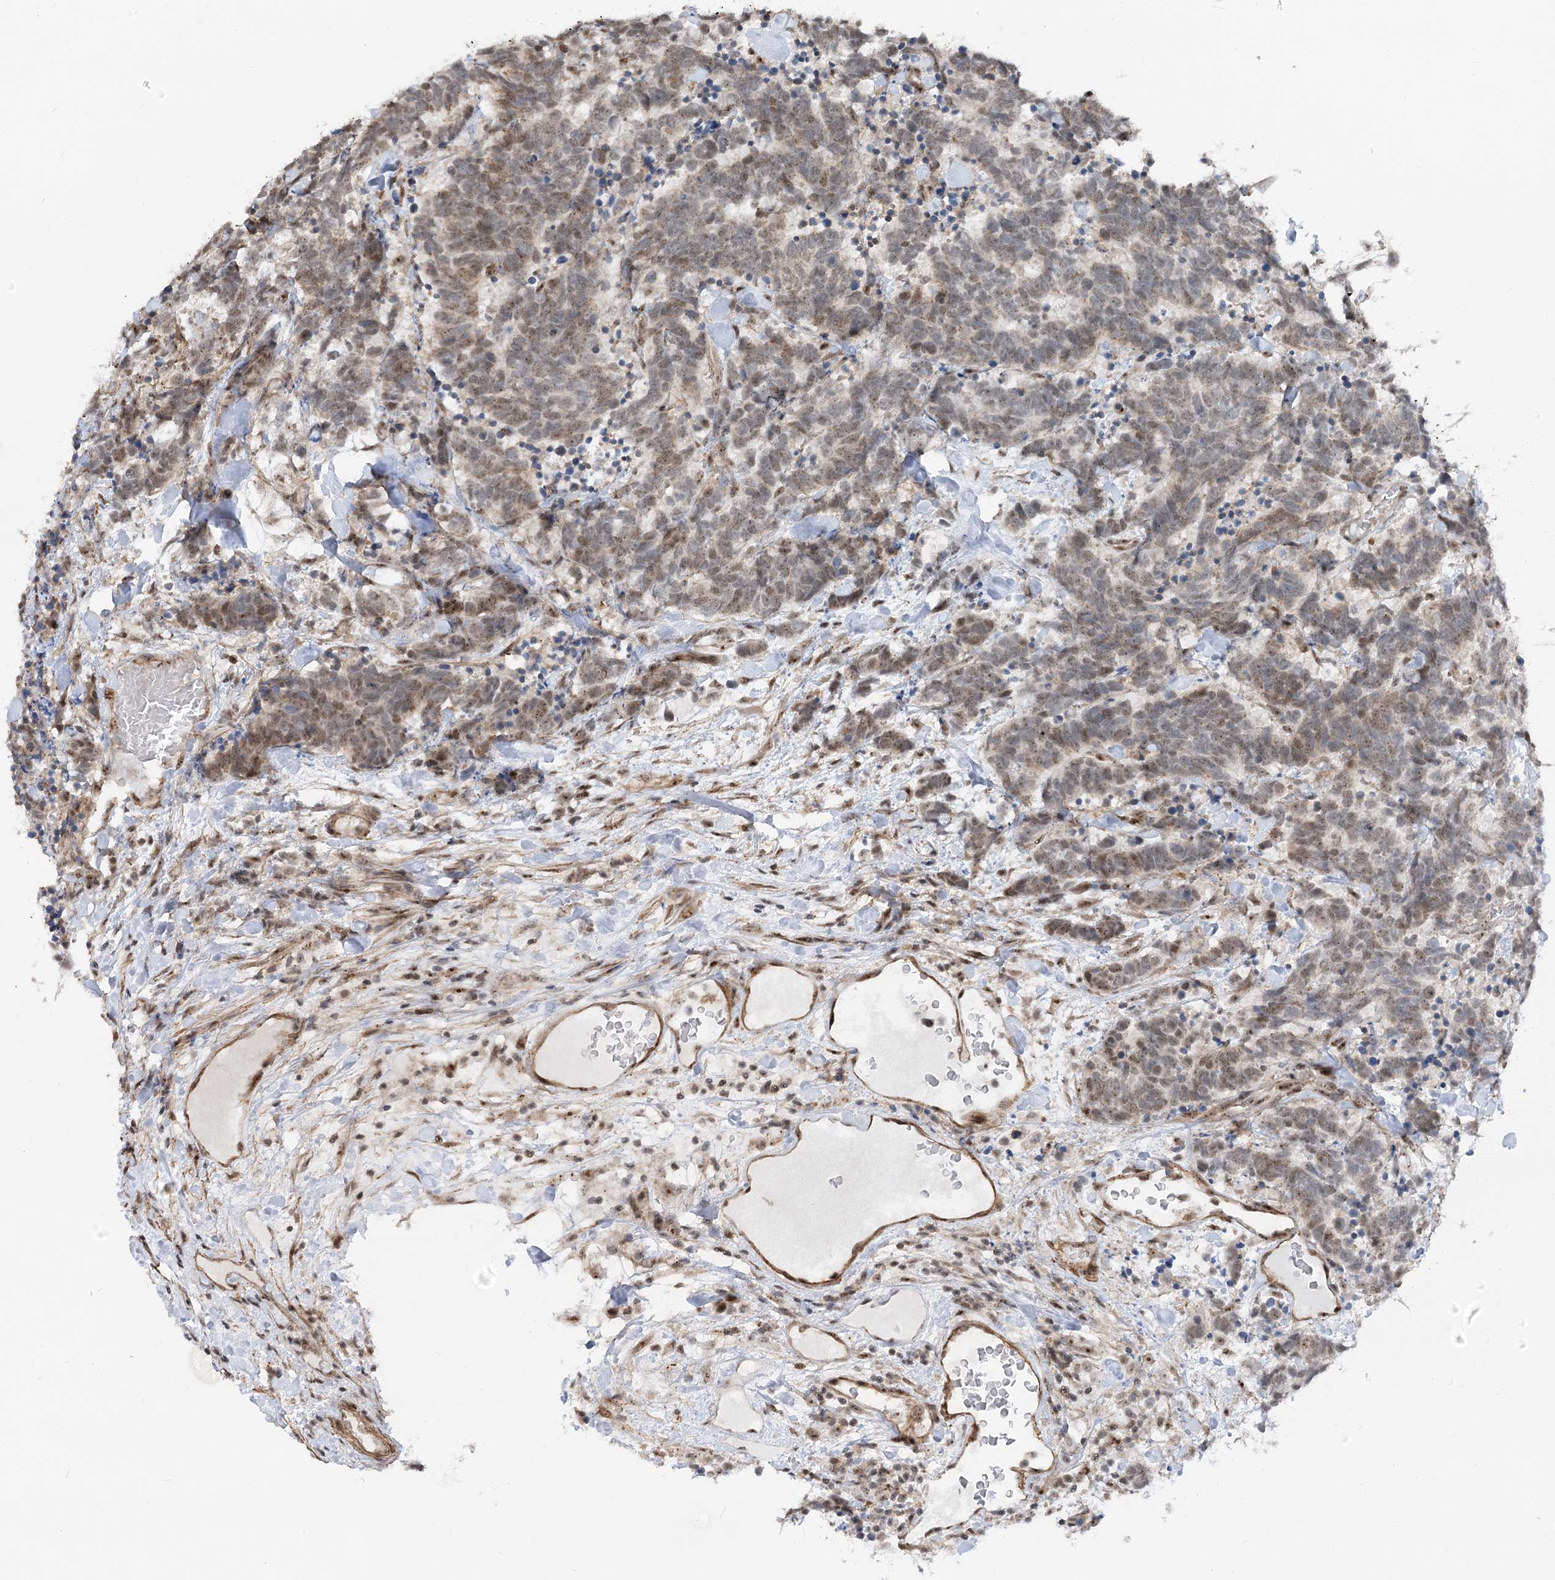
{"staining": {"intensity": "weak", "quantity": "25%-75%", "location": "cytoplasmic/membranous,nuclear"}, "tissue": "carcinoid", "cell_type": "Tumor cells", "image_type": "cancer", "snomed": [{"axis": "morphology", "description": "Carcinoma, NOS"}, {"axis": "morphology", "description": "Carcinoid, malignant, NOS"}, {"axis": "topography", "description": "Urinary bladder"}], "caption": "Immunohistochemistry (IHC) of human carcinoid reveals low levels of weak cytoplasmic/membranous and nuclear positivity in about 25%-75% of tumor cells. (DAB = brown stain, brightfield microscopy at high magnification).", "gene": "GNL3L", "patient": {"sex": "male", "age": 57}}